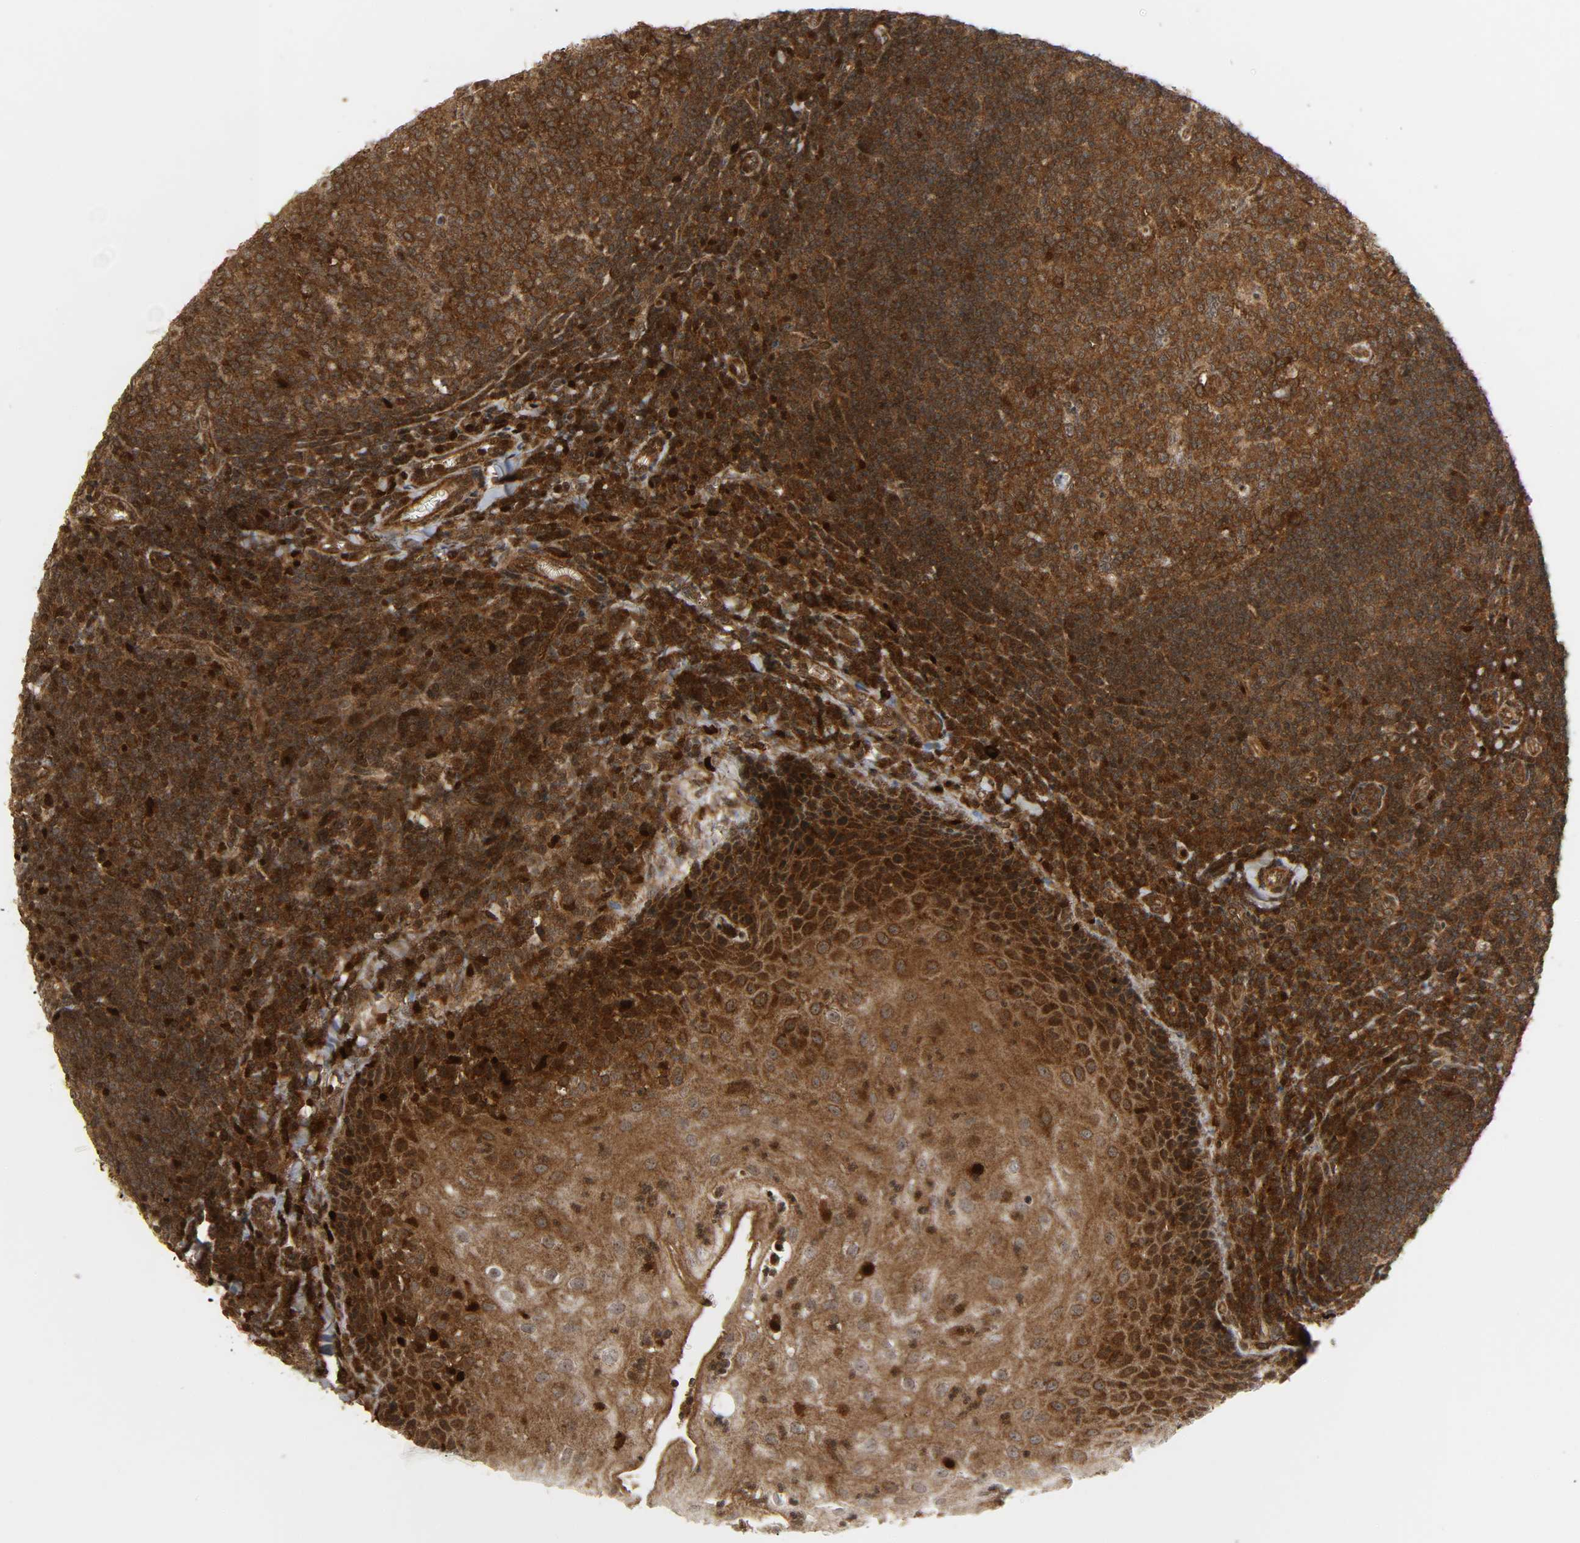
{"staining": {"intensity": "strong", "quantity": ">75%", "location": "cytoplasmic/membranous"}, "tissue": "tonsil", "cell_type": "Germinal center cells", "image_type": "normal", "snomed": [{"axis": "morphology", "description": "Normal tissue, NOS"}, {"axis": "topography", "description": "Tonsil"}], "caption": "Immunohistochemistry (IHC) (DAB (3,3'-diaminobenzidine)) staining of benign tonsil shows strong cytoplasmic/membranous protein positivity in approximately >75% of germinal center cells. (brown staining indicates protein expression, while blue staining denotes nuclei).", "gene": "CHUK", "patient": {"sex": "male", "age": 31}}